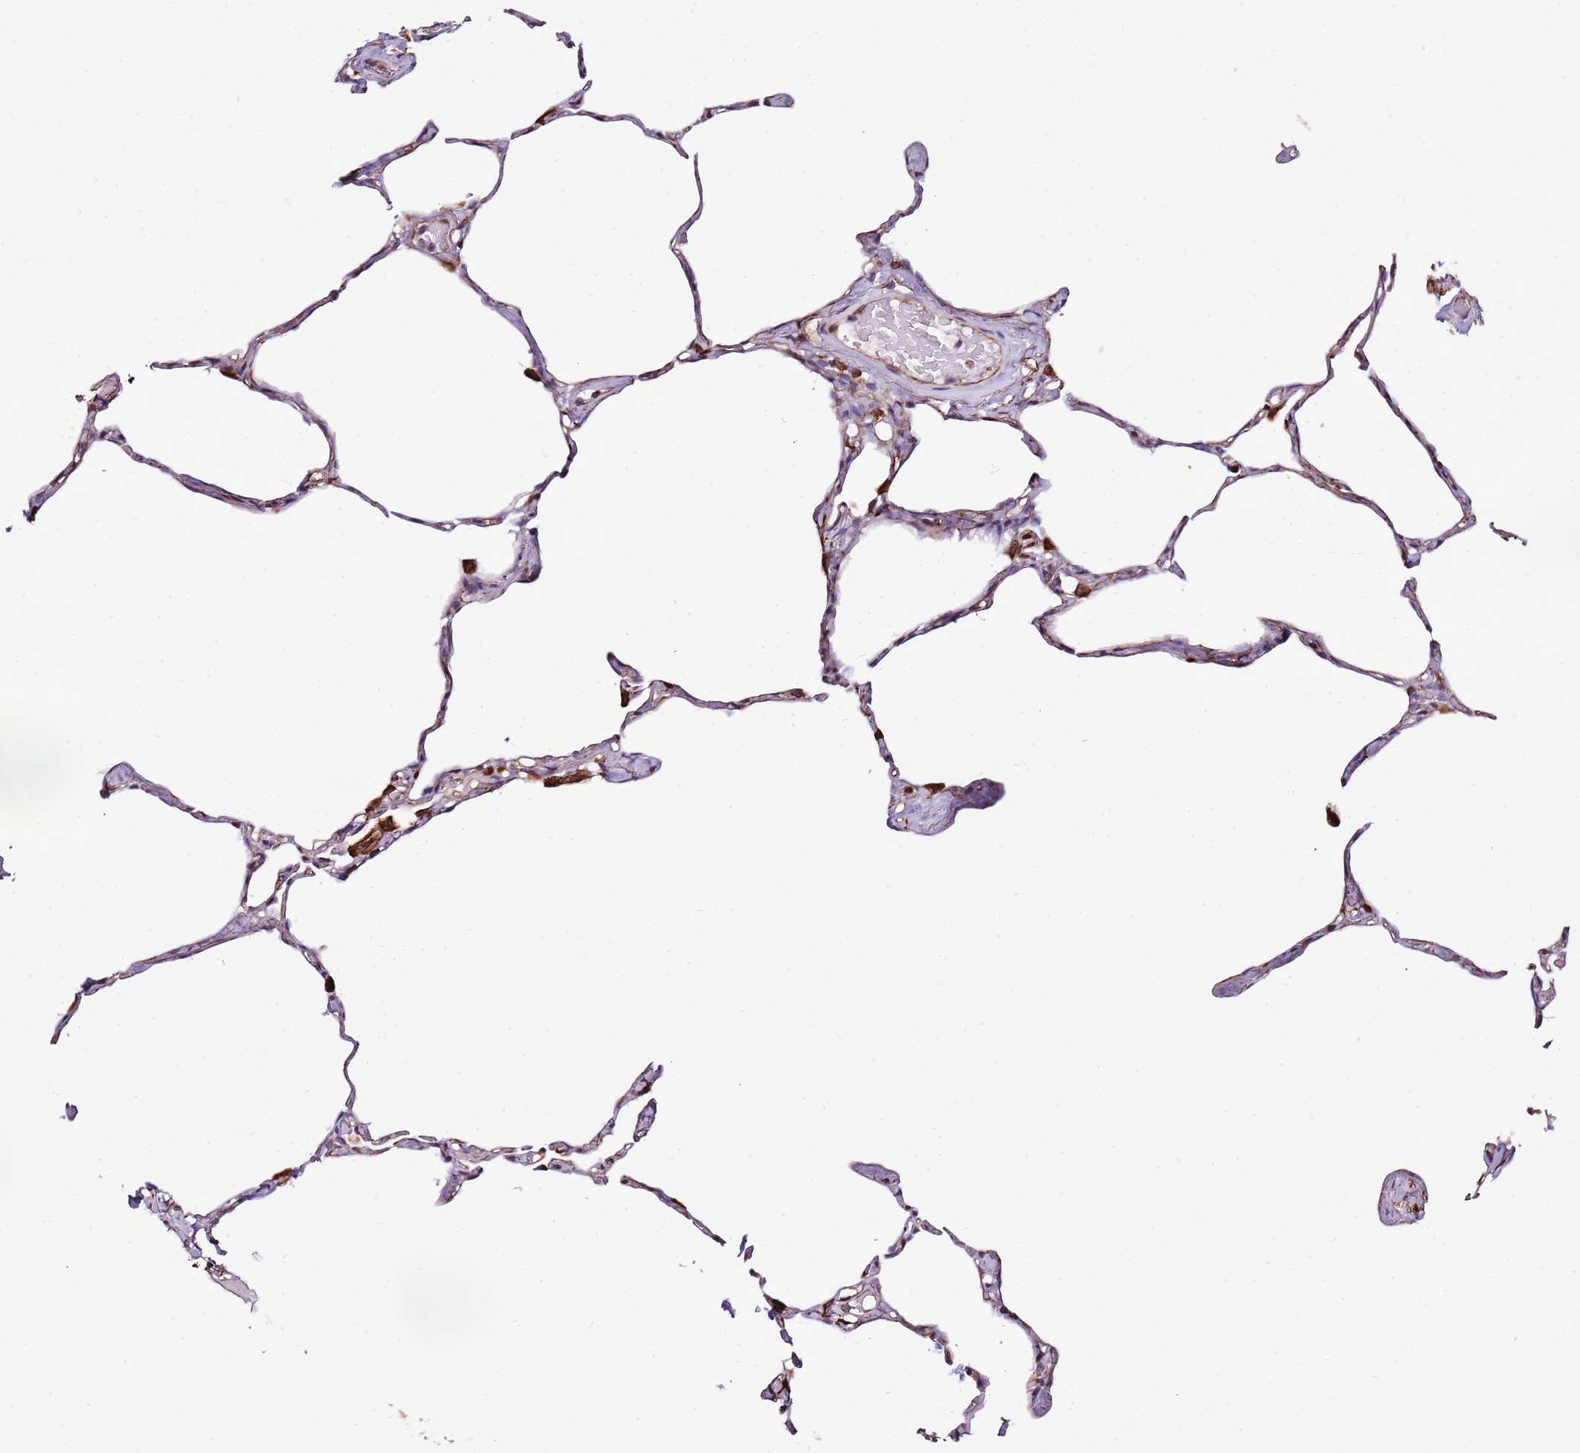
{"staining": {"intensity": "negative", "quantity": "none", "location": "none"}, "tissue": "lung", "cell_type": "Alveolar cells", "image_type": "normal", "snomed": [{"axis": "morphology", "description": "Normal tissue, NOS"}, {"axis": "topography", "description": "Lung"}], "caption": "This image is of benign lung stained with immunohistochemistry (IHC) to label a protein in brown with the nuclei are counter-stained blue. There is no positivity in alveolar cells. (Stains: DAB immunohistochemistry with hematoxylin counter stain, Microscopy: brightfield microscopy at high magnification).", "gene": "ZNF786", "patient": {"sex": "male", "age": 65}}